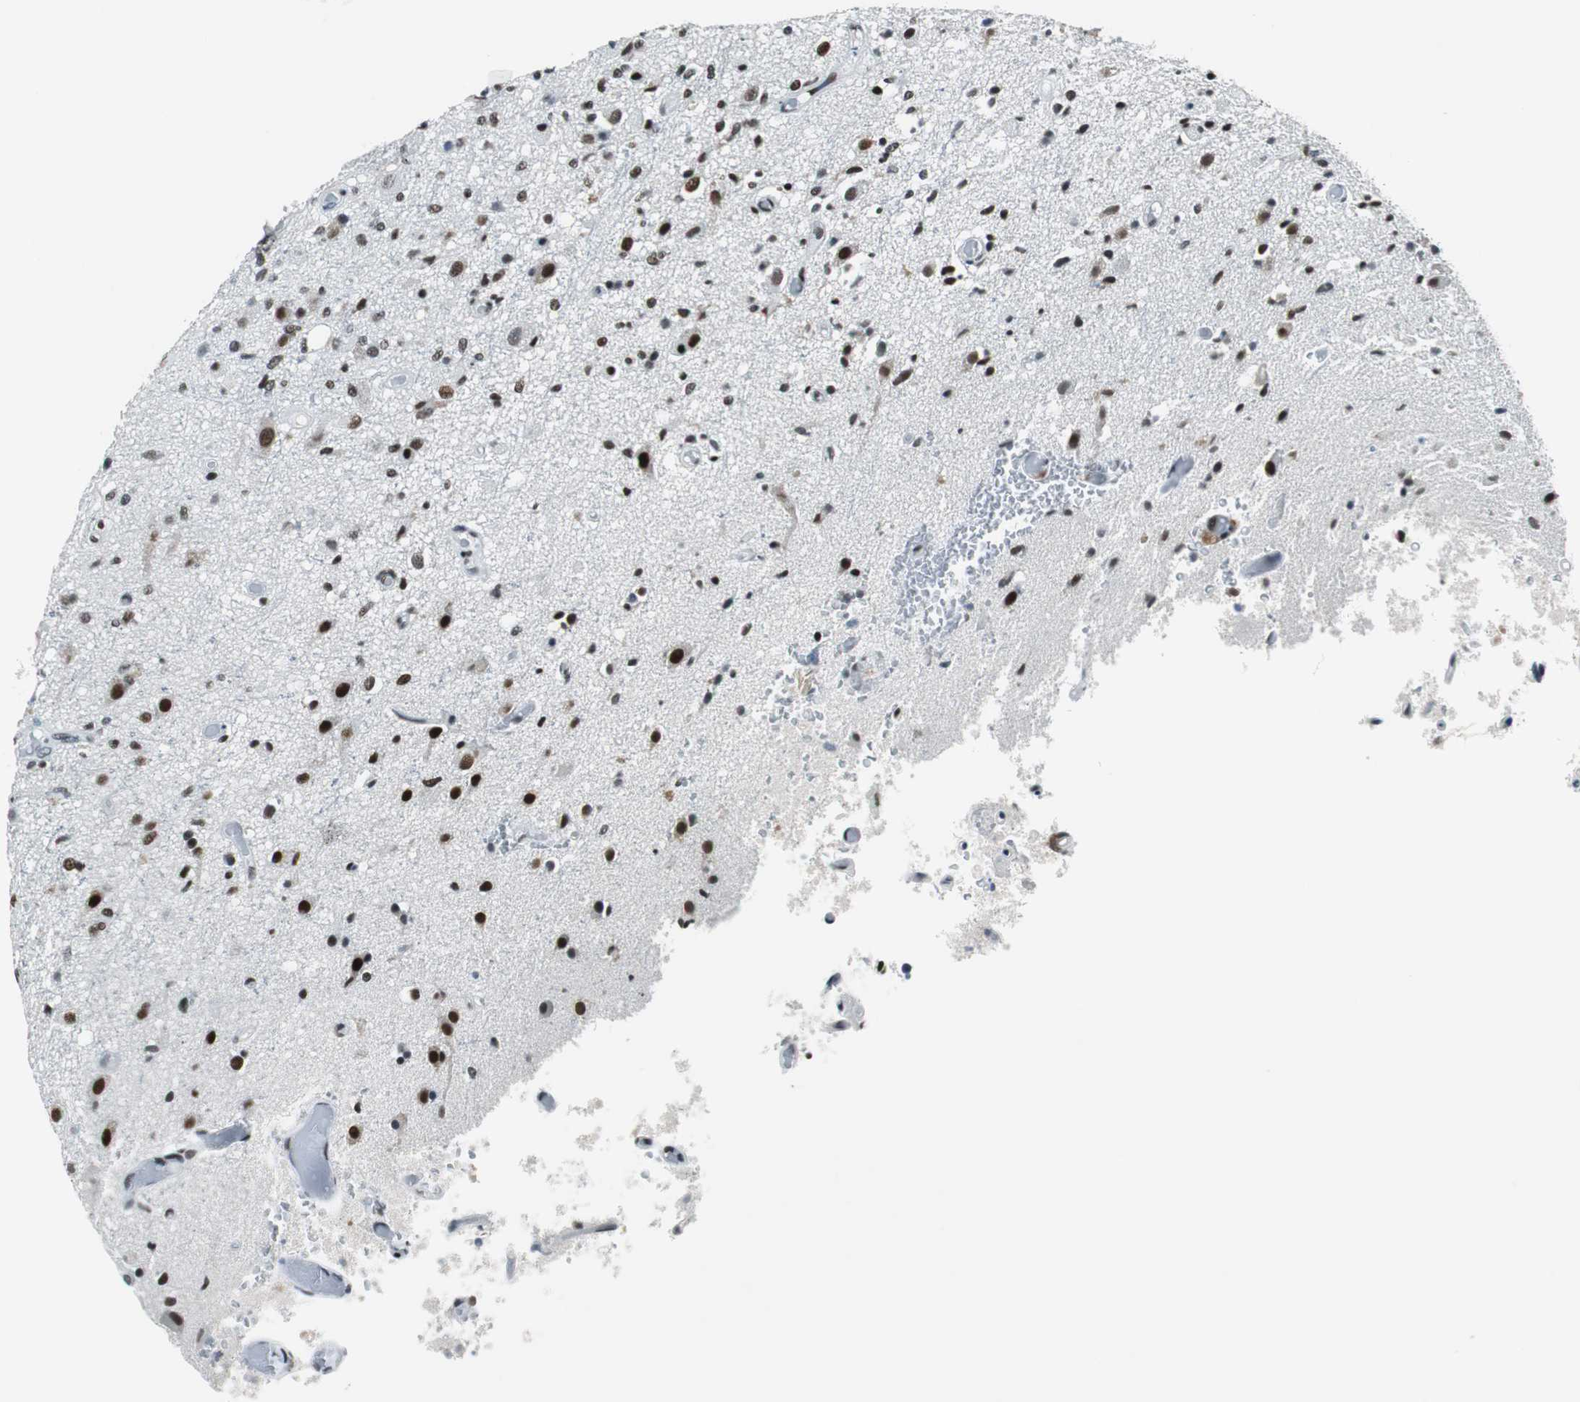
{"staining": {"intensity": "strong", "quantity": ">75%", "location": "nuclear"}, "tissue": "glioma", "cell_type": "Tumor cells", "image_type": "cancer", "snomed": [{"axis": "morphology", "description": "Normal tissue, NOS"}, {"axis": "morphology", "description": "Glioma, malignant, High grade"}, {"axis": "topography", "description": "Cerebral cortex"}], "caption": "Immunohistochemistry (IHC) of human glioma shows high levels of strong nuclear positivity in about >75% of tumor cells.", "gene": "HDAC3", "patient": {"sex": "male", "age": 77}}